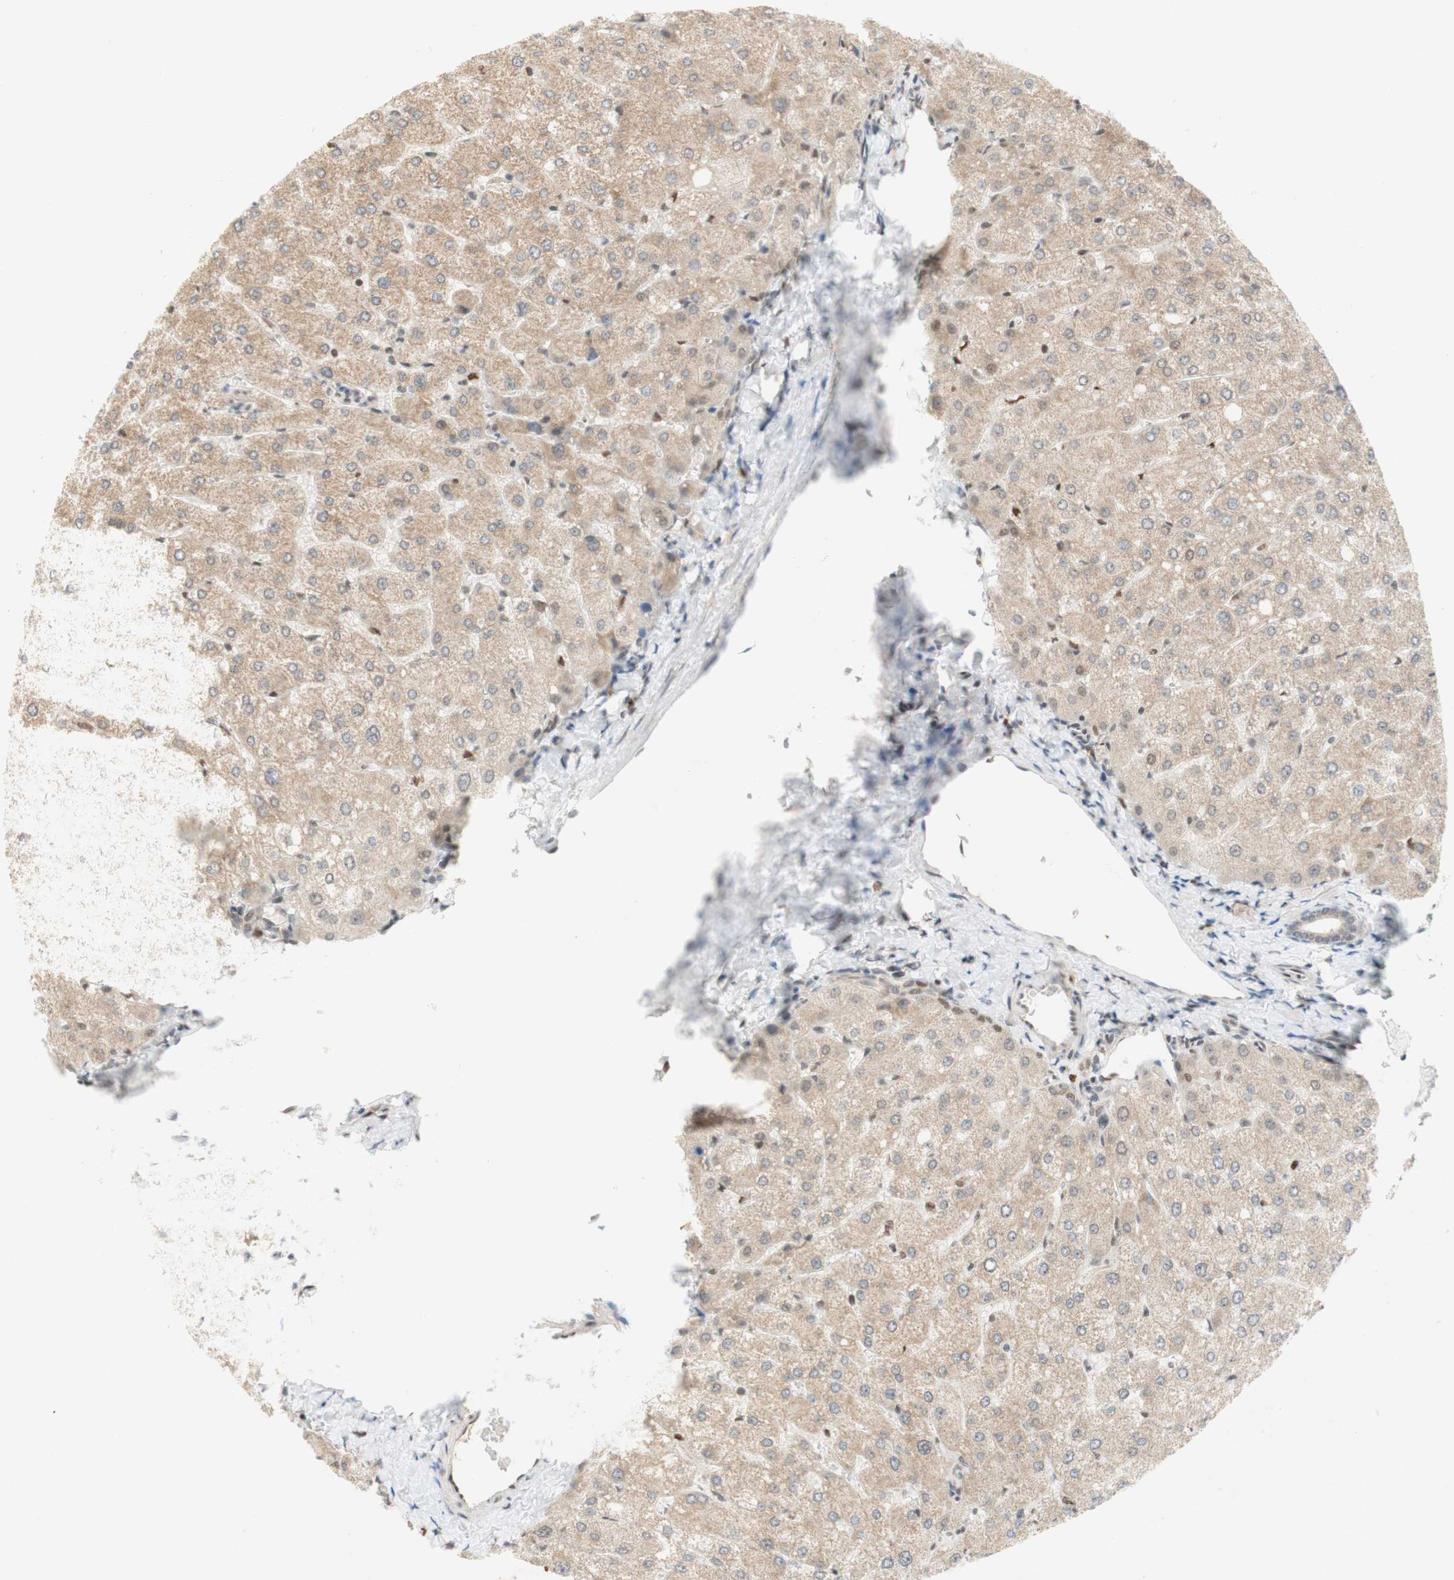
{"staining": {"intensity": "weak", "quantity": "25%-75%", "location": "cytoplasmic/membranous"}, "tissue": "liver", "cell_type": "Cholangiocytes", "image_type": "normal", "snomed": [{"axis": "morphology", "description": "Normal tissue, NOS"}, {"axis": "topography", "description": "Liver"}], "caption": "This is an image of immunohistochemistry (IHC) staining of benign liver, which shows weak staining in the cytoplasmic/membranous of cholangiocytes.", "gene": "DNMT3A", "patient": {"sex": "male", "age": 55}}